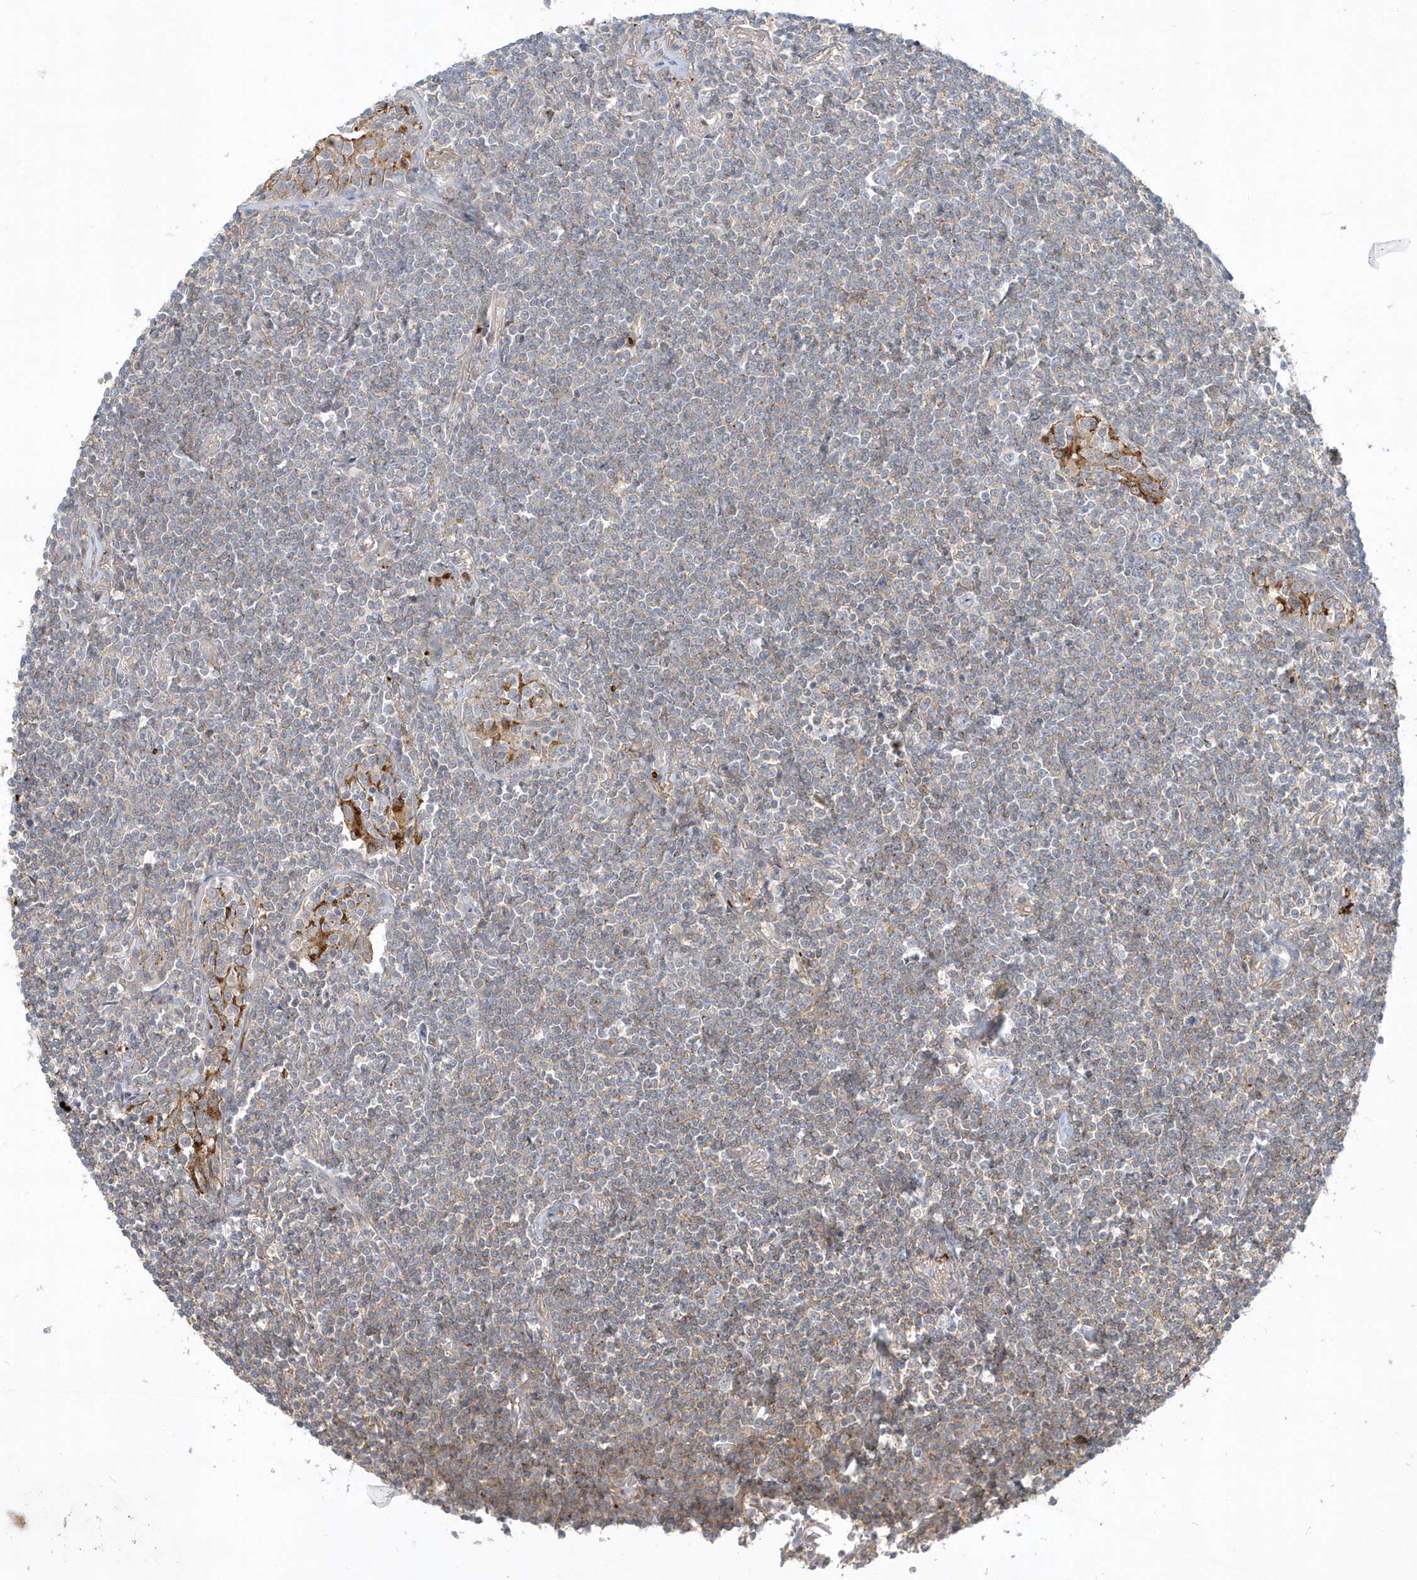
{"staining": {"intensity": "weak", "quantity": "25%-75%", "location": "cytoplasmic/membranous"}, "tissue": "lymphoma", "cell_type": "Tumor cells", "image_type": "cancer", "snomed": [{"axis": "morphology", "description": "Malignant lymphoma, non-Hodgkin's type, Low grade"}, {"axis": "topography", "description": "Lung"}], "caption": "Brown immunohistochemical staining in lymphoma shows weak cytoplasmic/membranous positivity in approximately 25%-75% of tumor cells. The staining was performed using DAB, with brown indicating positive protein expression. Nuclei are stained blue with hematoxylin.", "gene": "RNF7", "patient": {"sex": "female", "age": 71}}